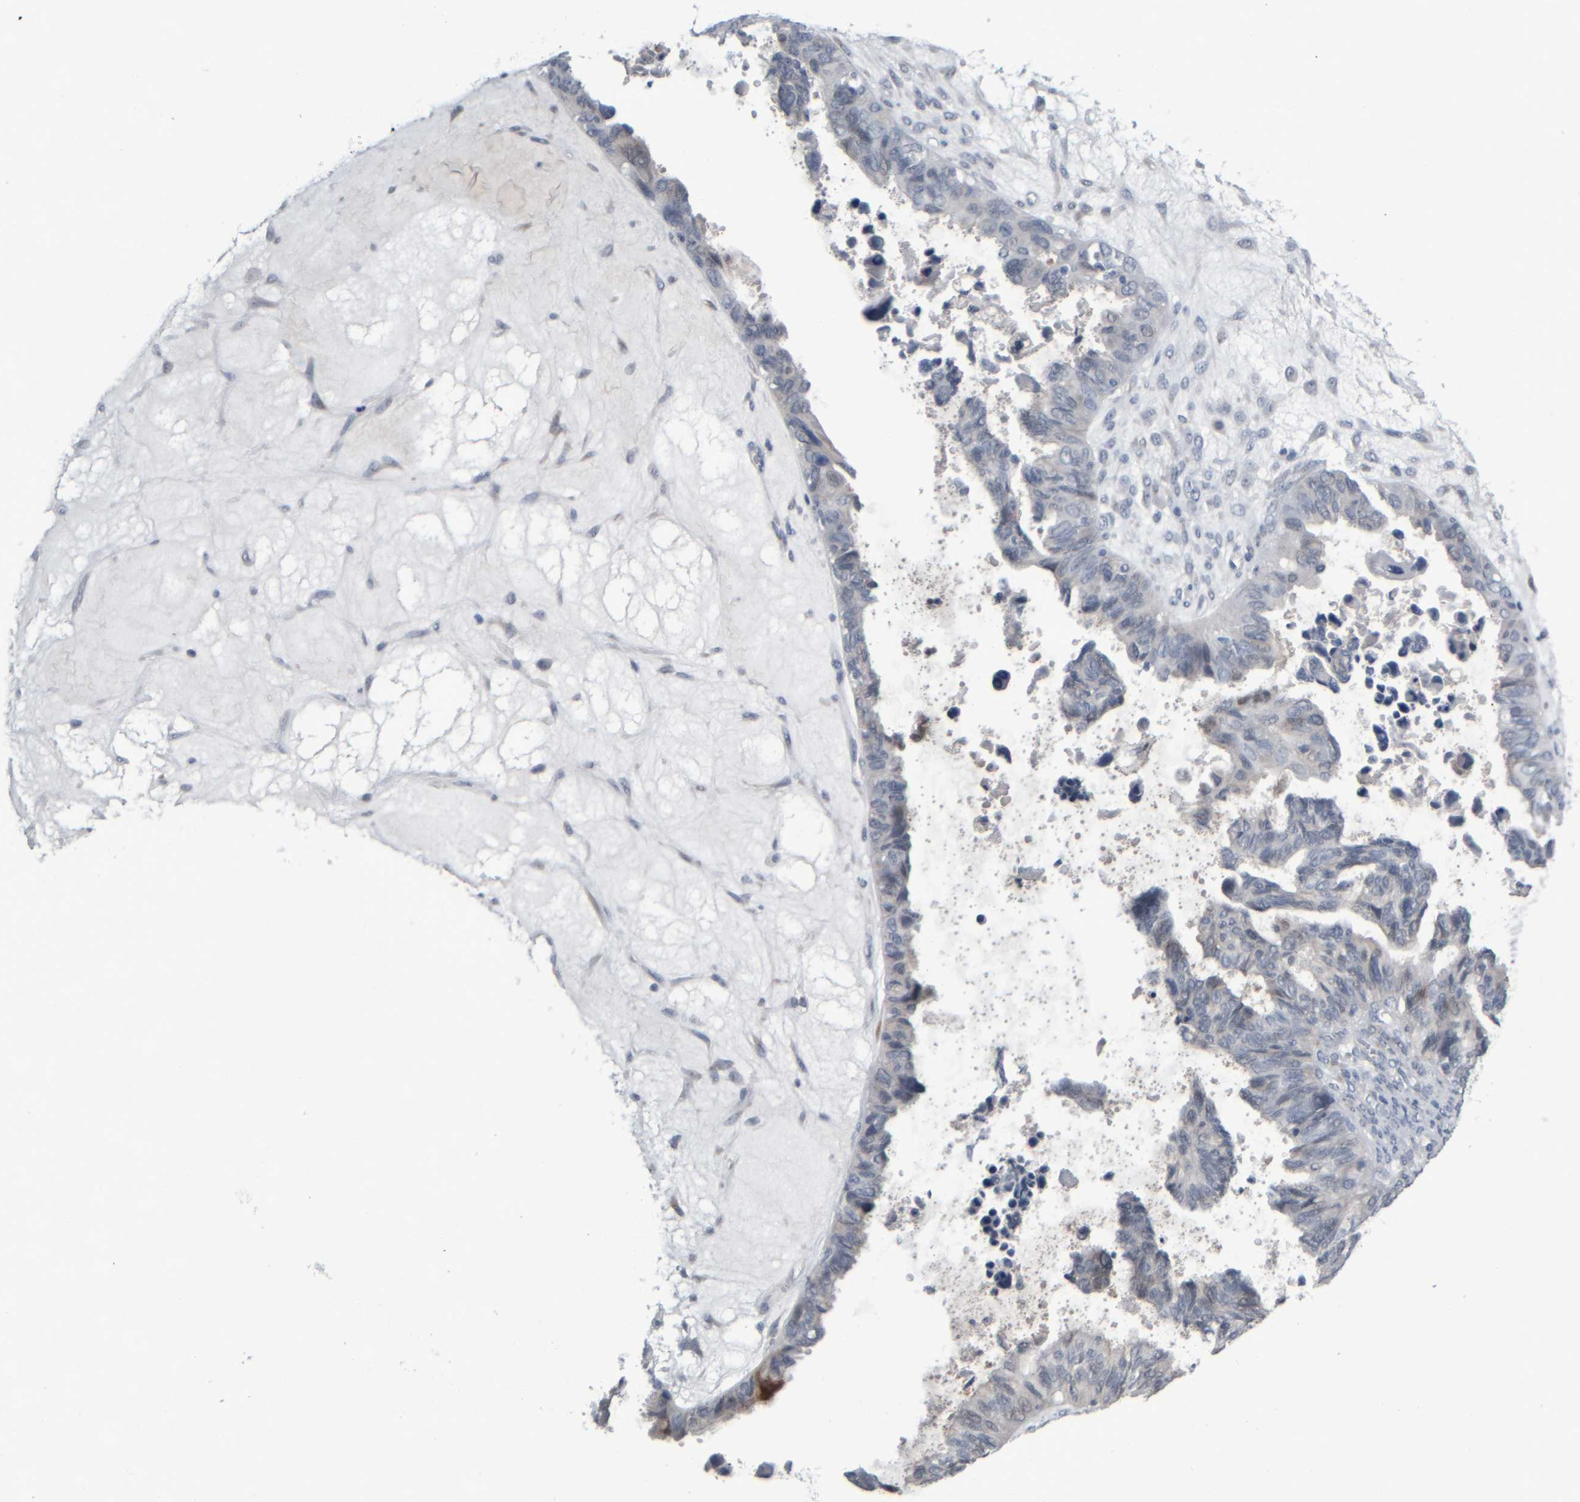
{"staining": {"intensity": "negative", "quantity": "none", "location": "none"}, "tissue": "ovarian cancer", "cell_type": "Tumor cells", "image_type": "cancer", "snomed": [{"axis": "morphology", "description": "Cystadenocarcinoma, serous, NOS"}, {"axis": "topography", "description": "Ovary"}], "caption": "This is an IHC histopathology image of ovarian serous cystadenocarcinoma. There is no expression in tumor cells.", "gene": "COL14A1", "patient": {"sex": "female", "age": 79}}